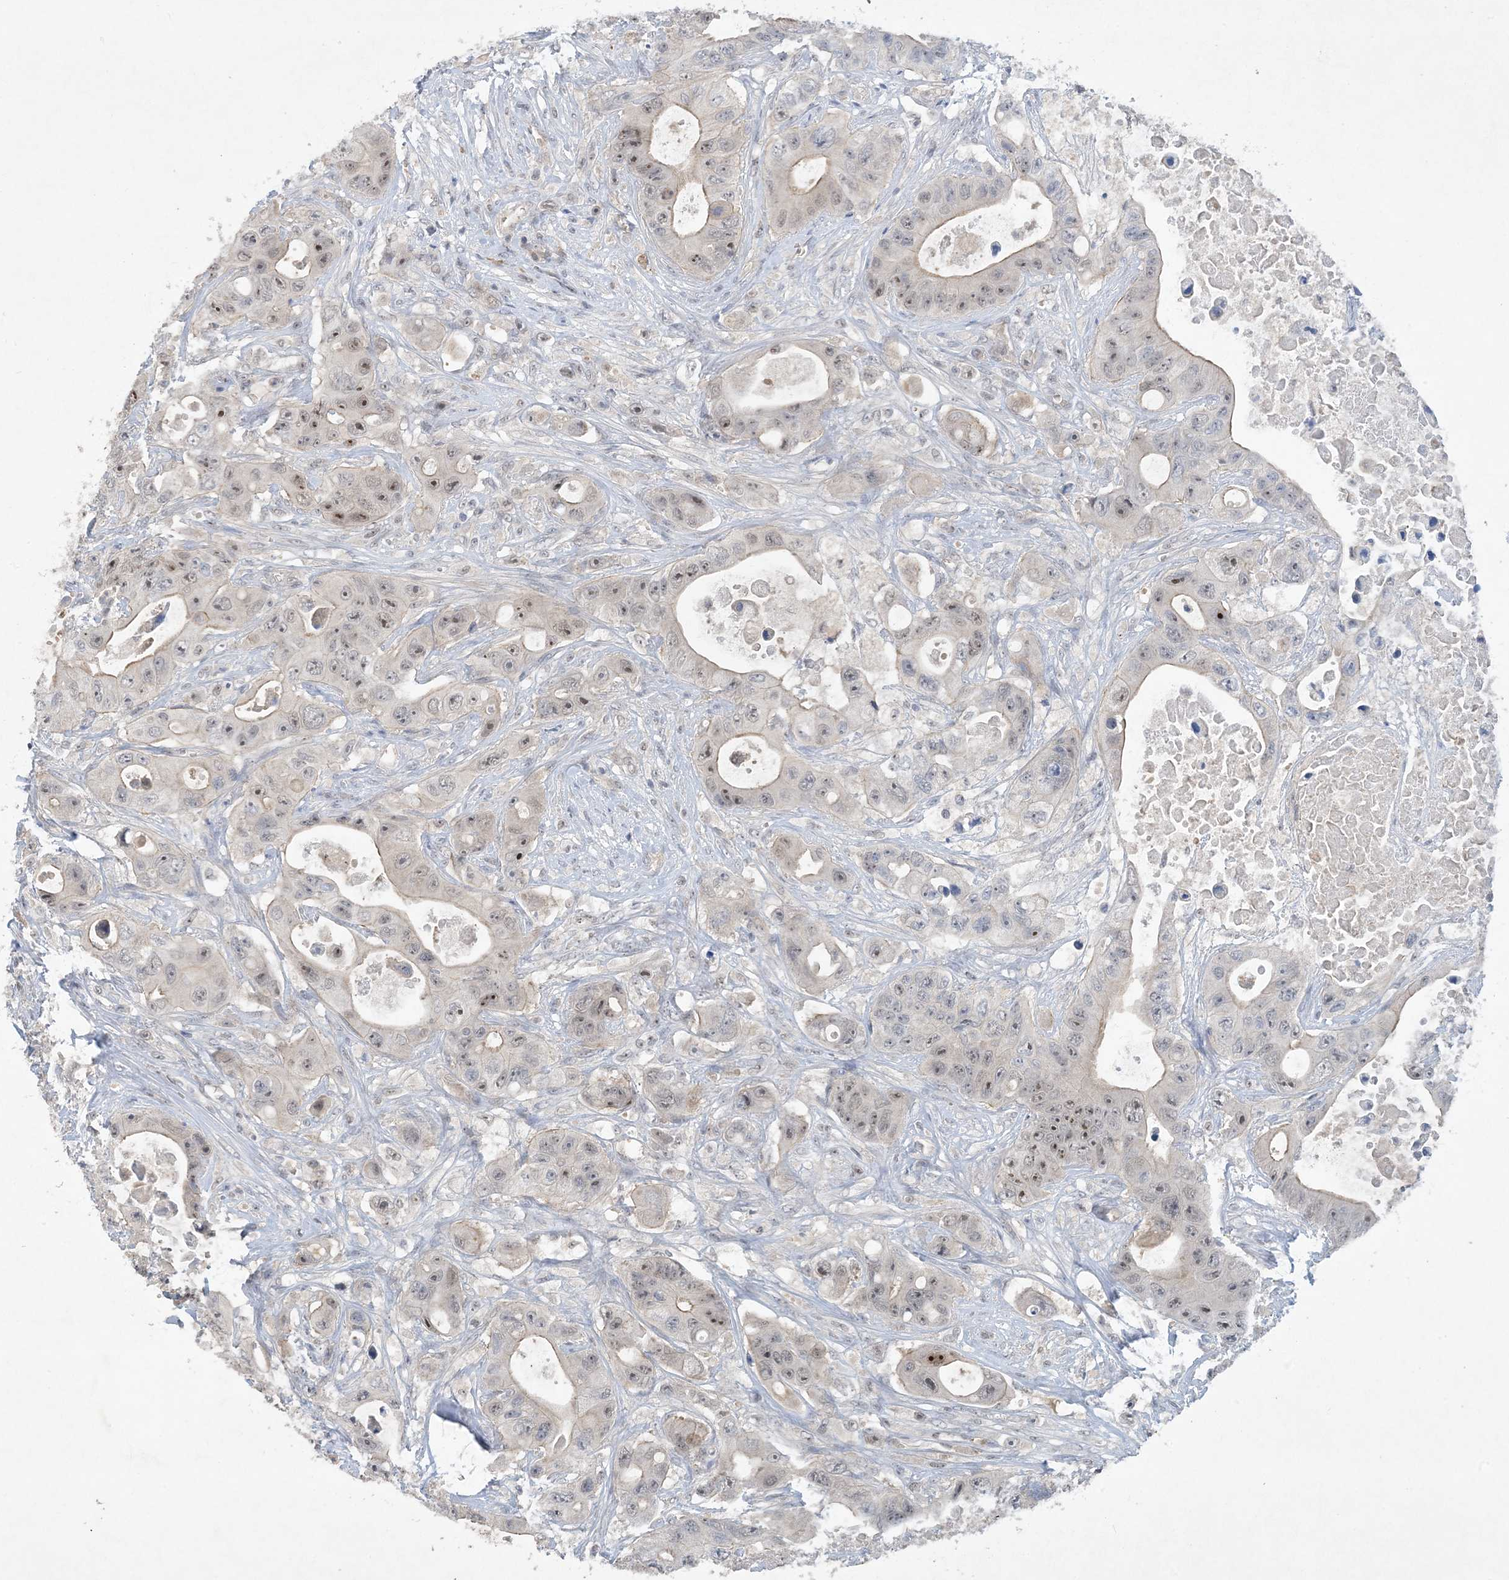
{"staining": {"intensity": "moderate", "quantity": "25%-75%", "location": "nuclear"}, "tissue": "colorectal cancer", "cell_type": "Tumor cells", "image_type": "cancer", "snomed": [{"axis": "morphology", "description": "Adenocarcinoma, NOS"}, {"axis": "topography", "description": "Colon"}], "caption": "A histopathology image of human colorectal cancer stained for a protein demonstrates moderate nuclear brown staining in tumor cells.", "gene": "UBE2E1", "patient": {"sex": "female", "age": 46}}